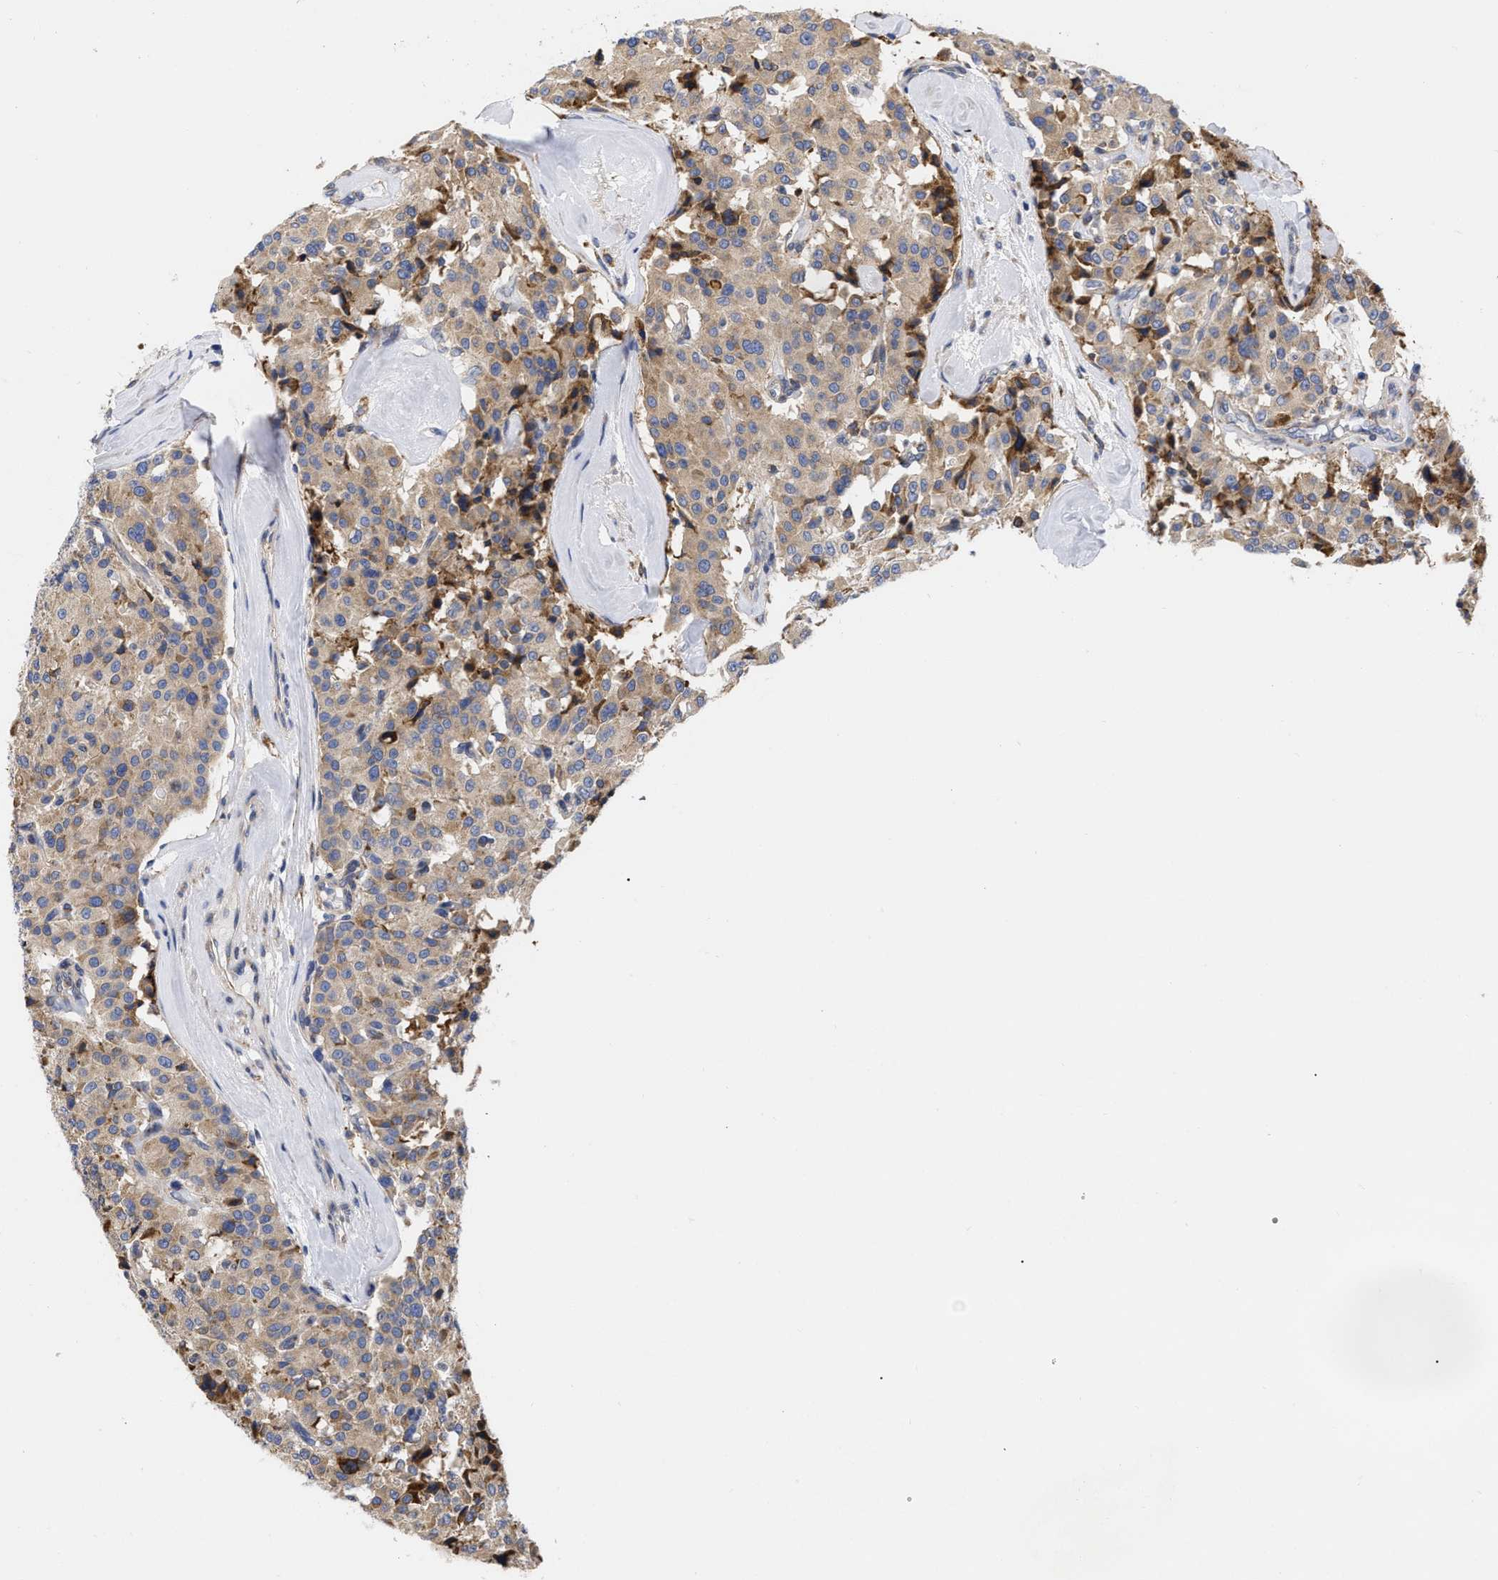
{"staining": {"intensity": "moderate", "quantity": ">75%", "location": "cytoplasmic/membranous"}, "tissue": "carcinoid", "cell_type": "Tumor cells", "image_type": "cancer", "snomed": [{"axis": "morphology", "description": "Carcinoid, malignant, NOS"}, {"axis": "topography", "description": "Lung"}], "caption": "Immunohistochemistry (IHC) photomicrograph of human carcinoid stained for a protein (brown), which demonstrates medium levels of moderate cytoplasmic/membranous expression in about >75% of tumor cells.", "gene": "CFAP298", "patient": {"sex": "male", "age": 30}}